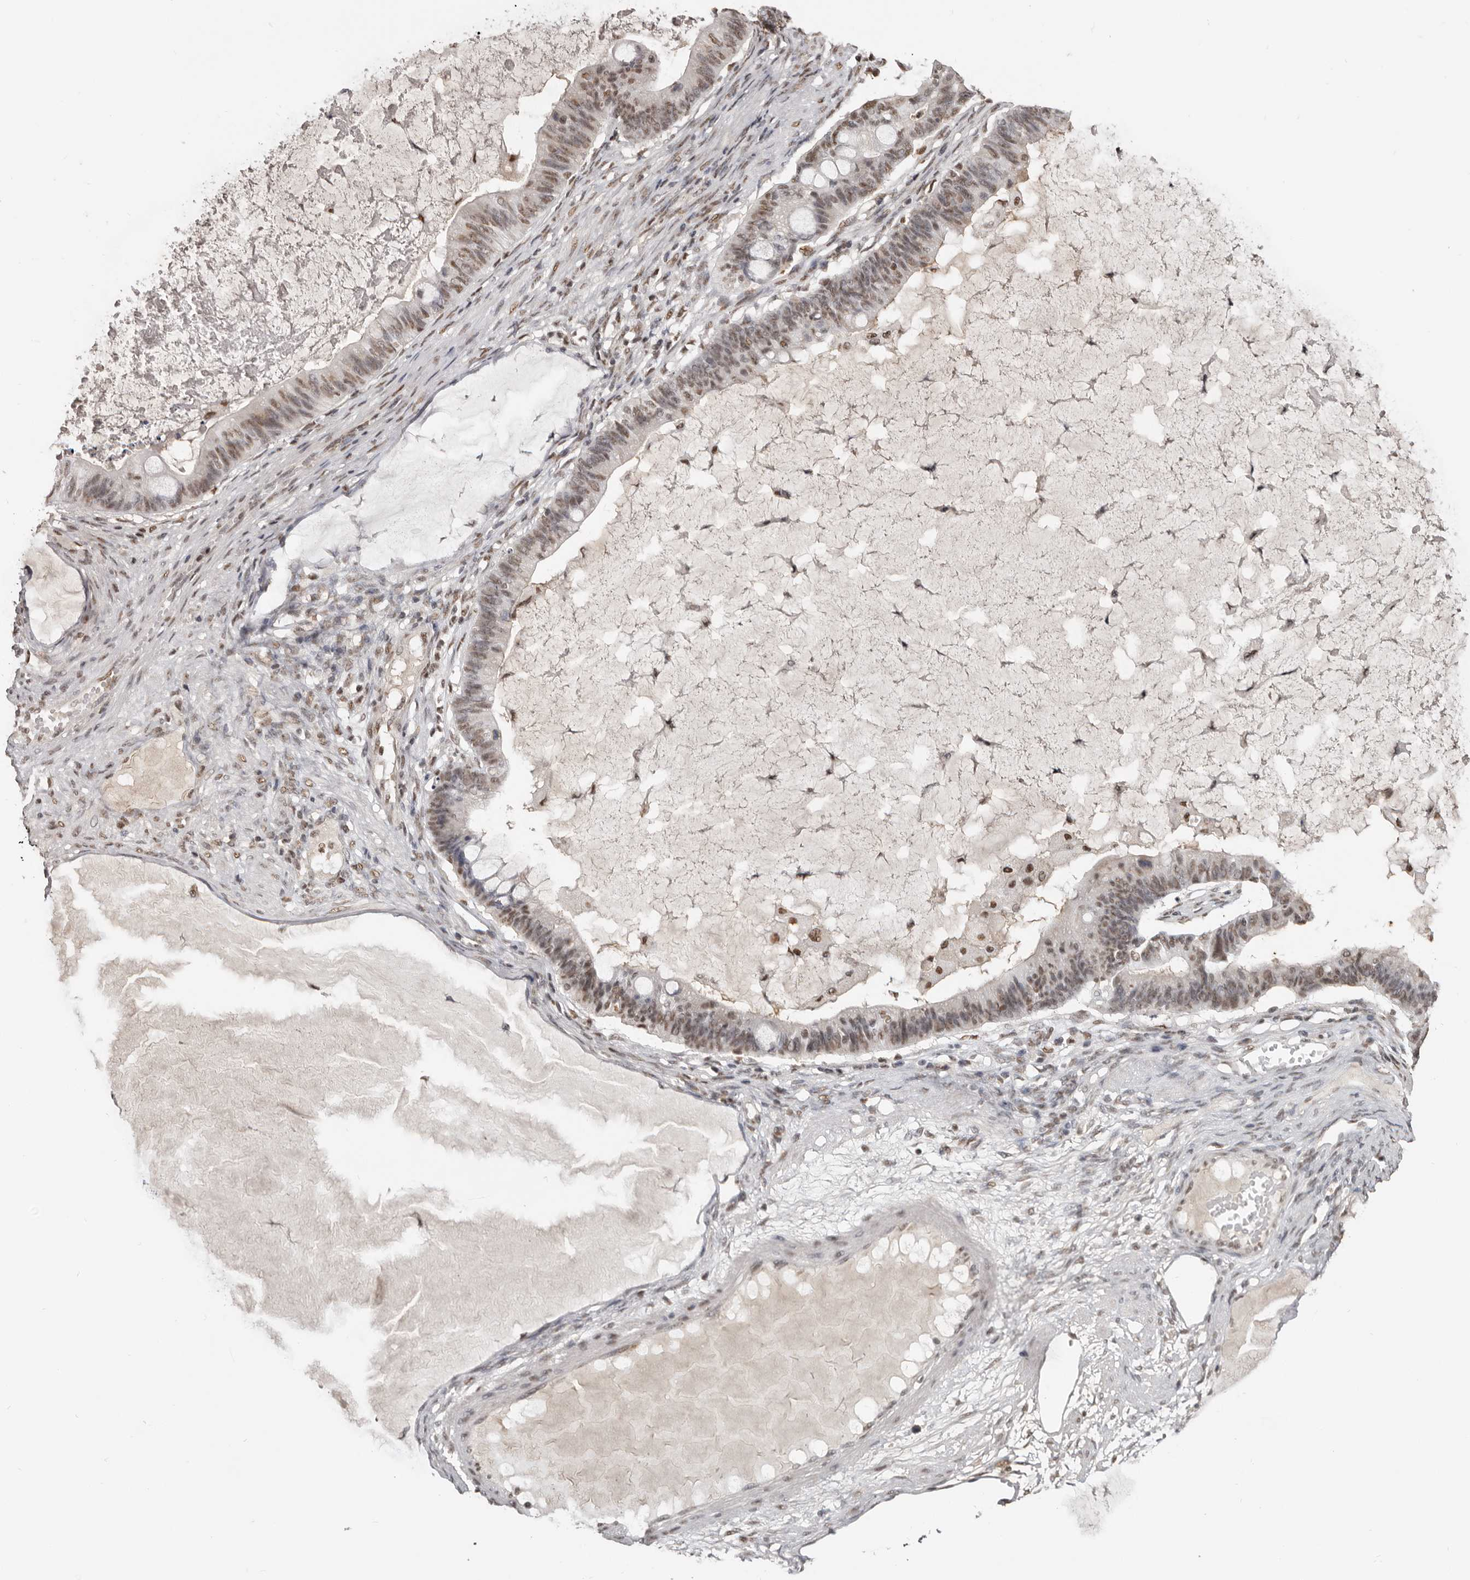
{"staining": {"intensity": "weak", "quantity": "25%-75%", "location": "nuclear"}, "tissue": "ovarian cancer", "cell_type": "Tumor cells", "image_type": "cancer", "snomed": [{"axis": "morphology", "description": "Cystadenocarcinoma, mucinous, NOS"}, {"axis": "topography", "description": "Ovary"}], "caption": "A brown stain shows weak nuclear staining of a protein in human ovarian cancer (mucinous cystadenocarcinoma) tumor cells. (DAB = brown stain, brightfield microscopy at high magnification).", "gene": "SCAF4", "patient": {"sex": "female", "age": 61}}